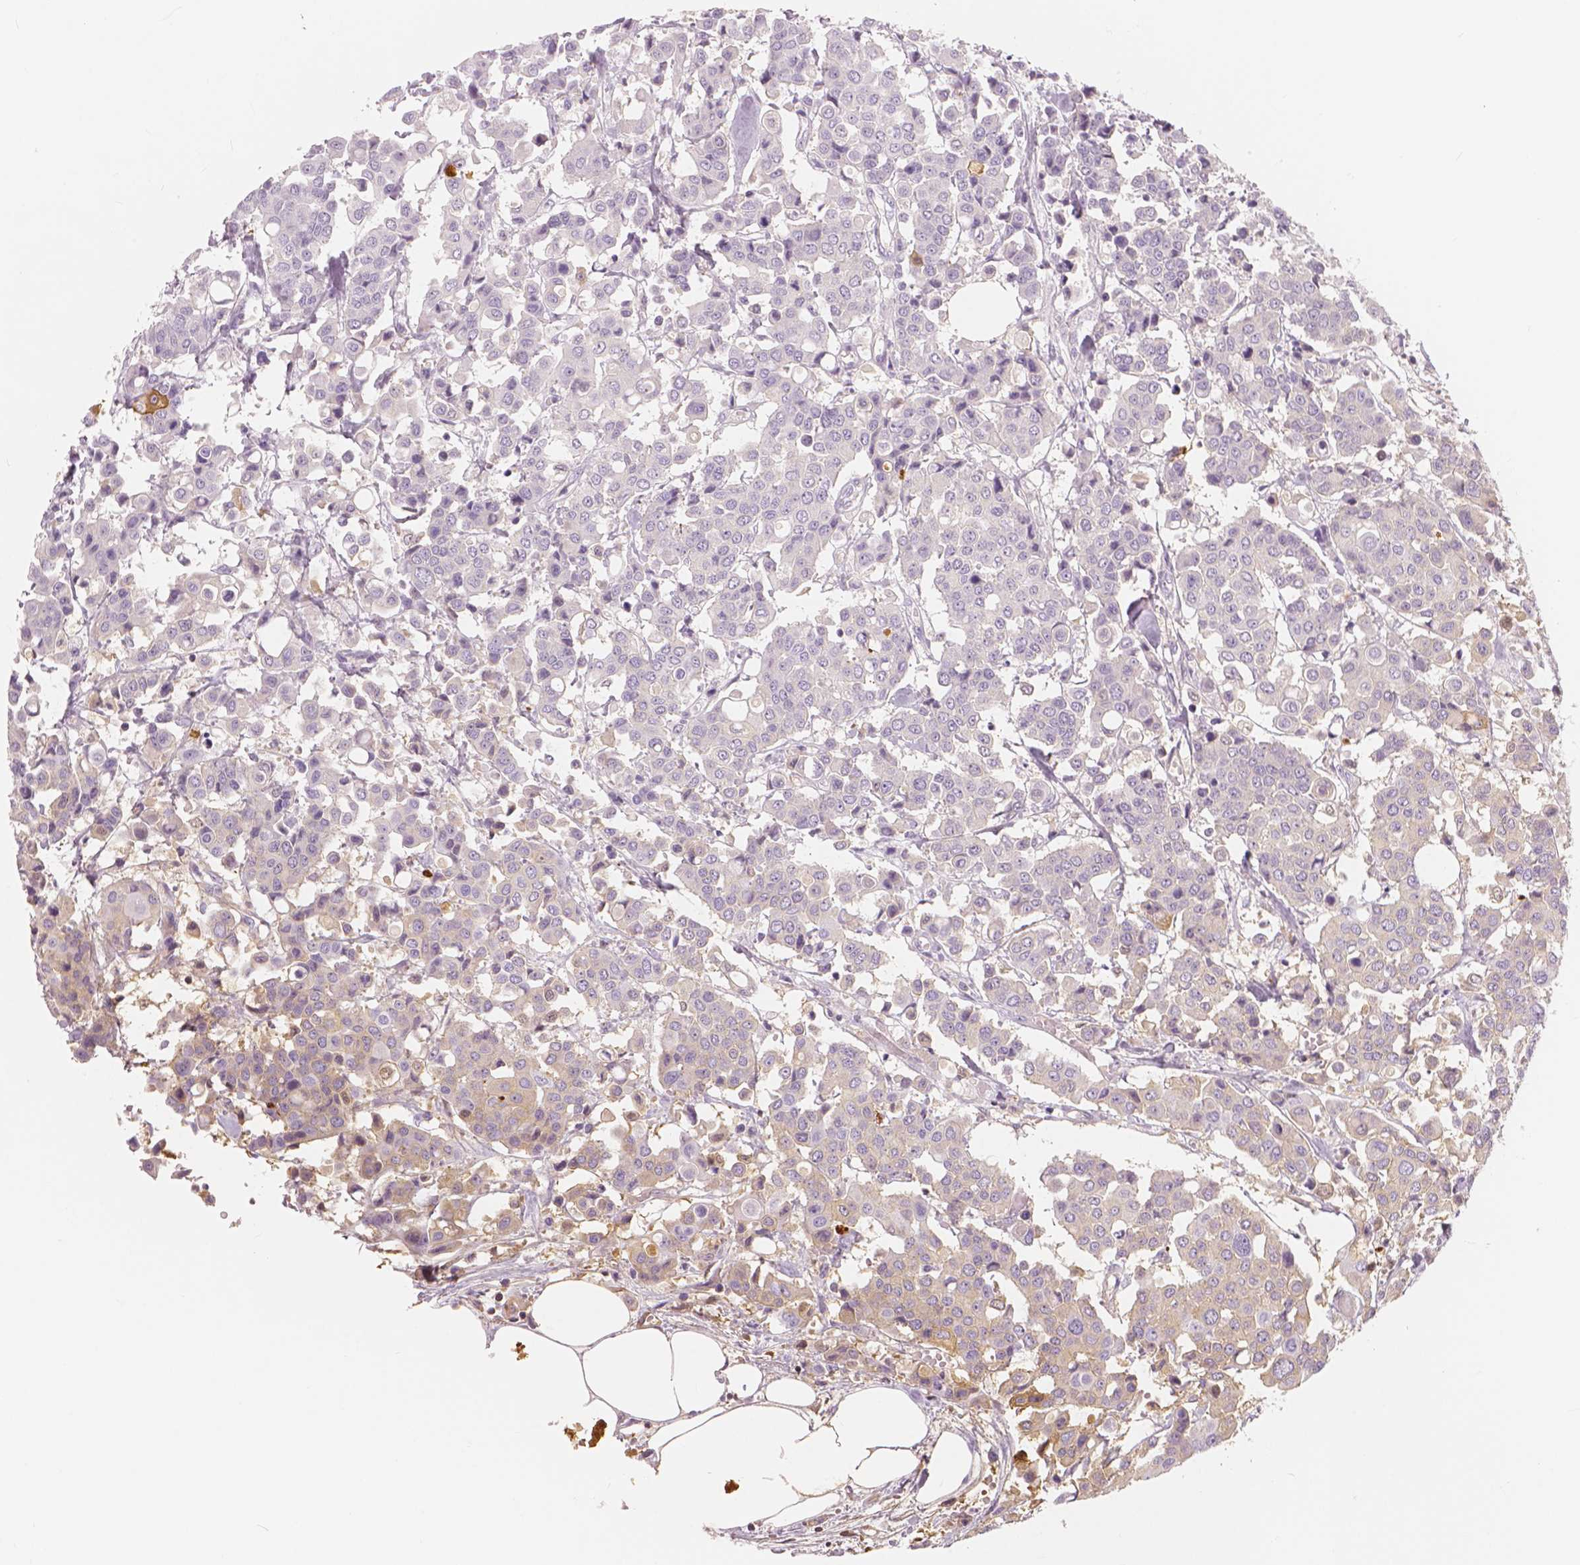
{"staining": {"intensity": "negative", "quantity": "none", "location": "none"}, "tissue": "carcinoid", "cell_type": "Tumor cells", "image_type": "cancer", "snomed": [{"axis": "morphology", "description": "Carcinoid, malignant, NOS"}, {"axis": "topography", "description": "Colon"}], "caption": "A high-resolution histopathology image shows immunohistochemistry (IHC) staining of carcinoid, which exhibits no significant positivity in tumor cells. The staining is performed using DAB brown chromogen with nuclei counter-stained in using hematoxylin.", "gene": "APOA4", "patient": {"sex": "male", "age": 81}}